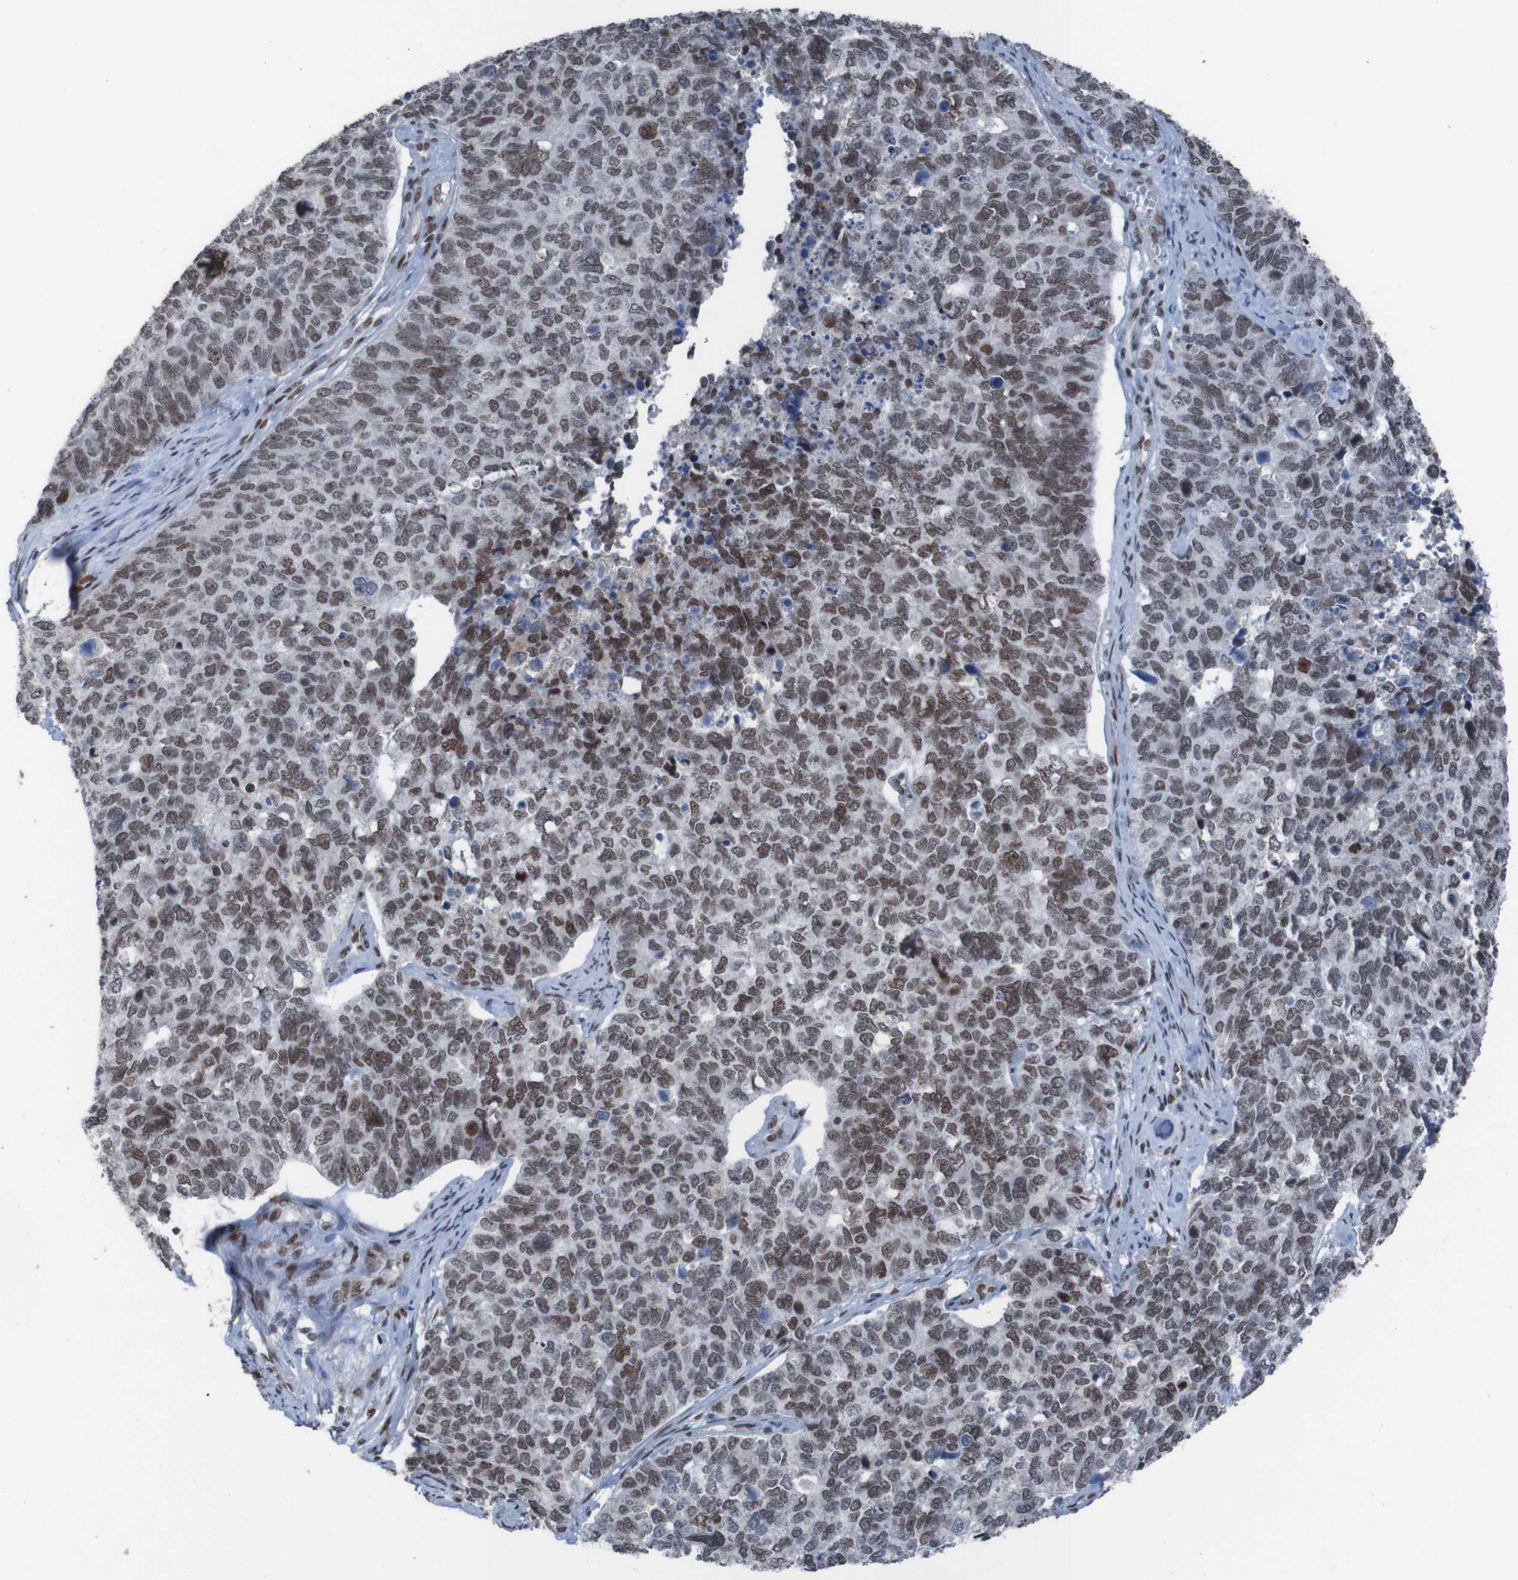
{"staining": {"intensity": "moderate", "quantity": ">75%", "location": "nuclear"}, "tissue": "cervical cancer", "cell_type": "Tumor cells", "image_type": "cancer", "snomed": [{"axis": "morphology", "description": "Squamous cell carcinoma, NOS"}, {"axis": "topography", "description": "Cervix"}], "caption": "The histopathology image shows immunohistochemical staining of squamous cell carcinoma (cervical). There is moderate nuclear expression is seen in about >75% of tumor cells.", "gene": "PHF2", "patient": {"sex": "female", "age": 63}}